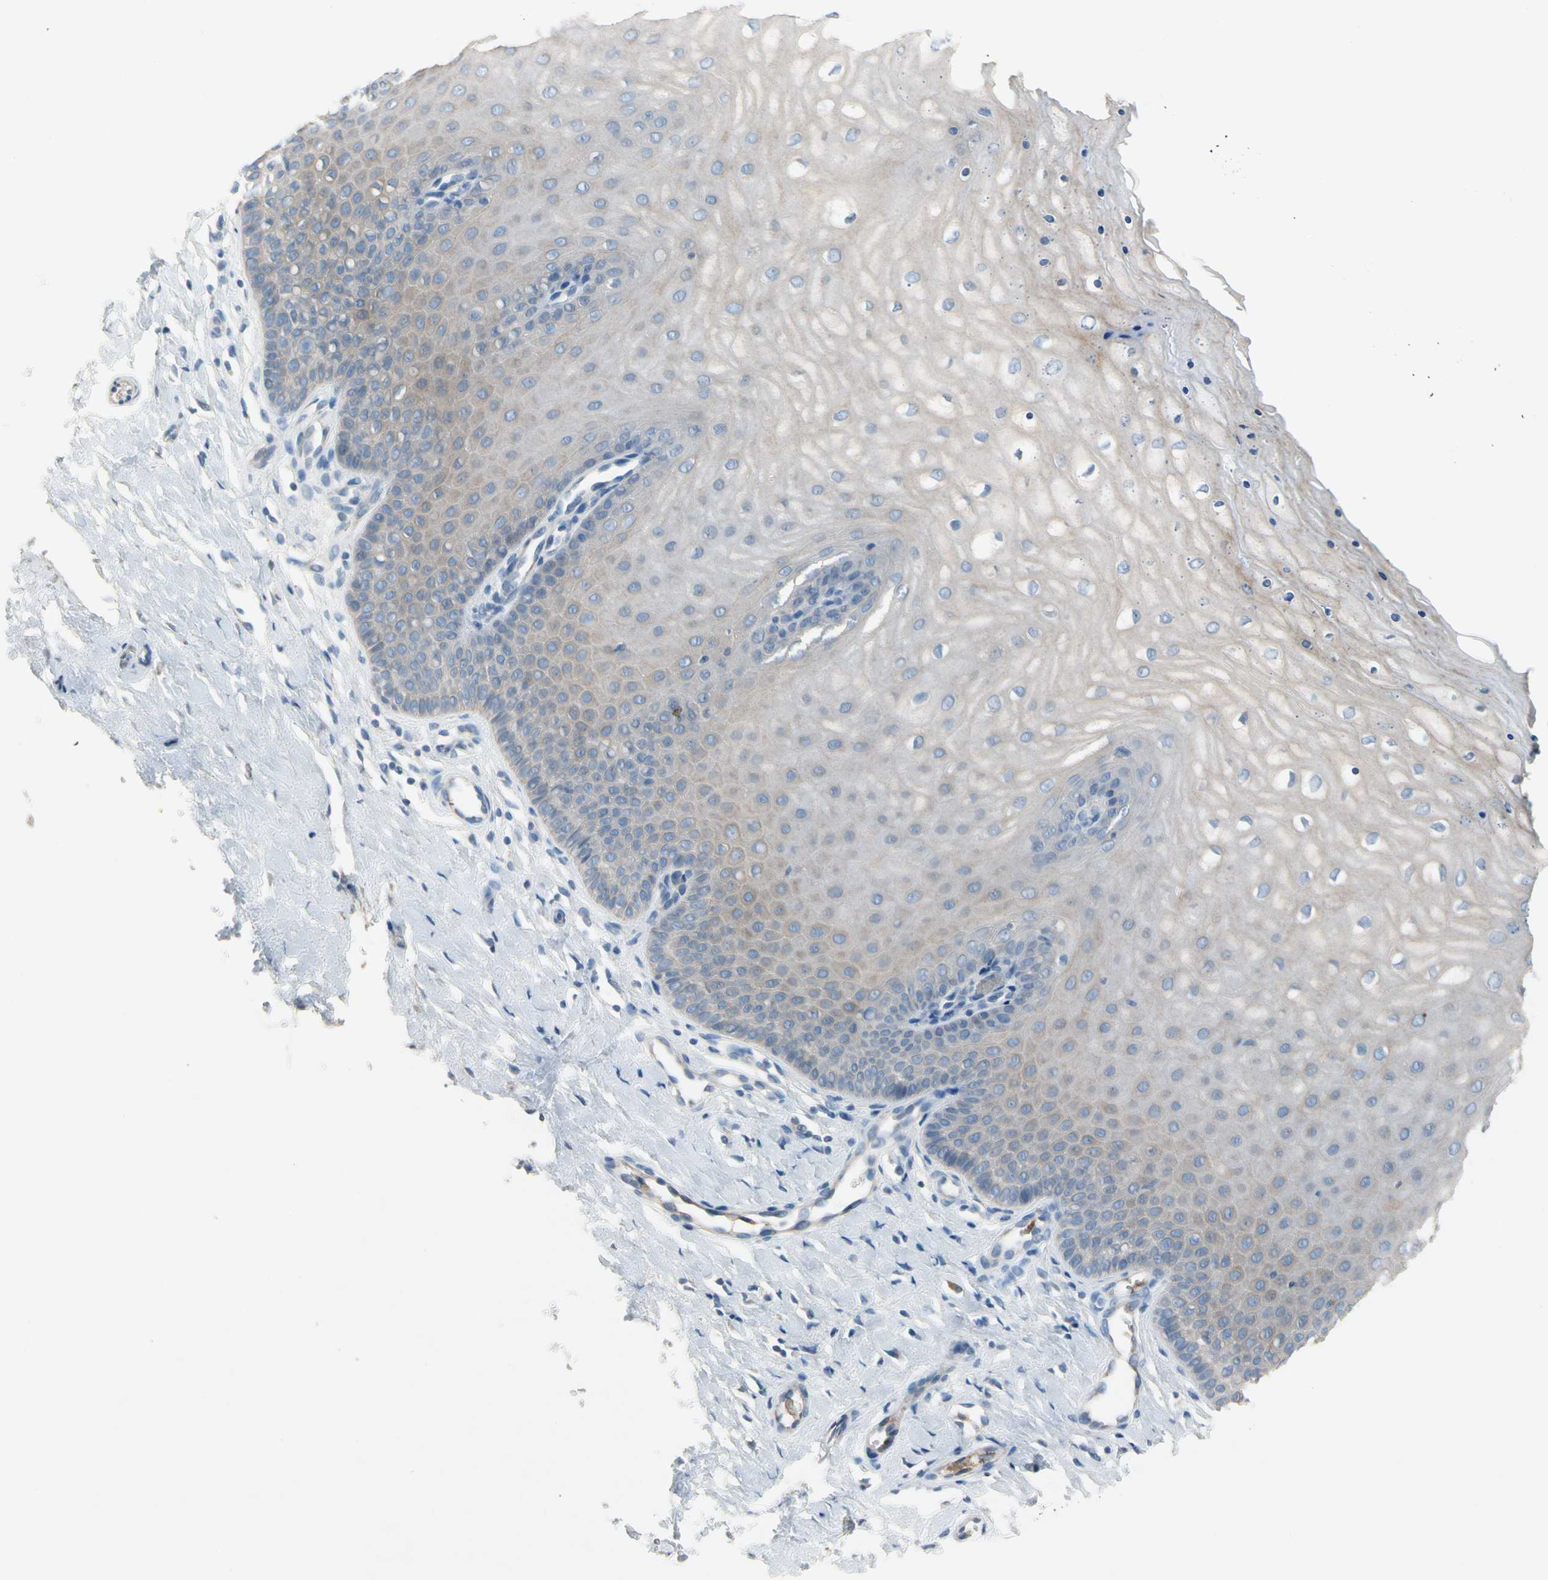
{"staining": {"intensity": "negative", "quantity": "none", "location": "none"}, "tissue": "cervix", "cell_type": "Glandular cells", "image_type": "normal", "snomed": [{"axis": "morphology", "description": "Normal tissue, NOS"}, {"axis": "topography", "description": "Cervix"}], "caption": "This is an immunohistochemistry (IHC) micrograph of unremarkable cervix. There is no staining in glandular cells.", "gene": "CNDP1", "patient": {"sex": "female", "age": 55}}